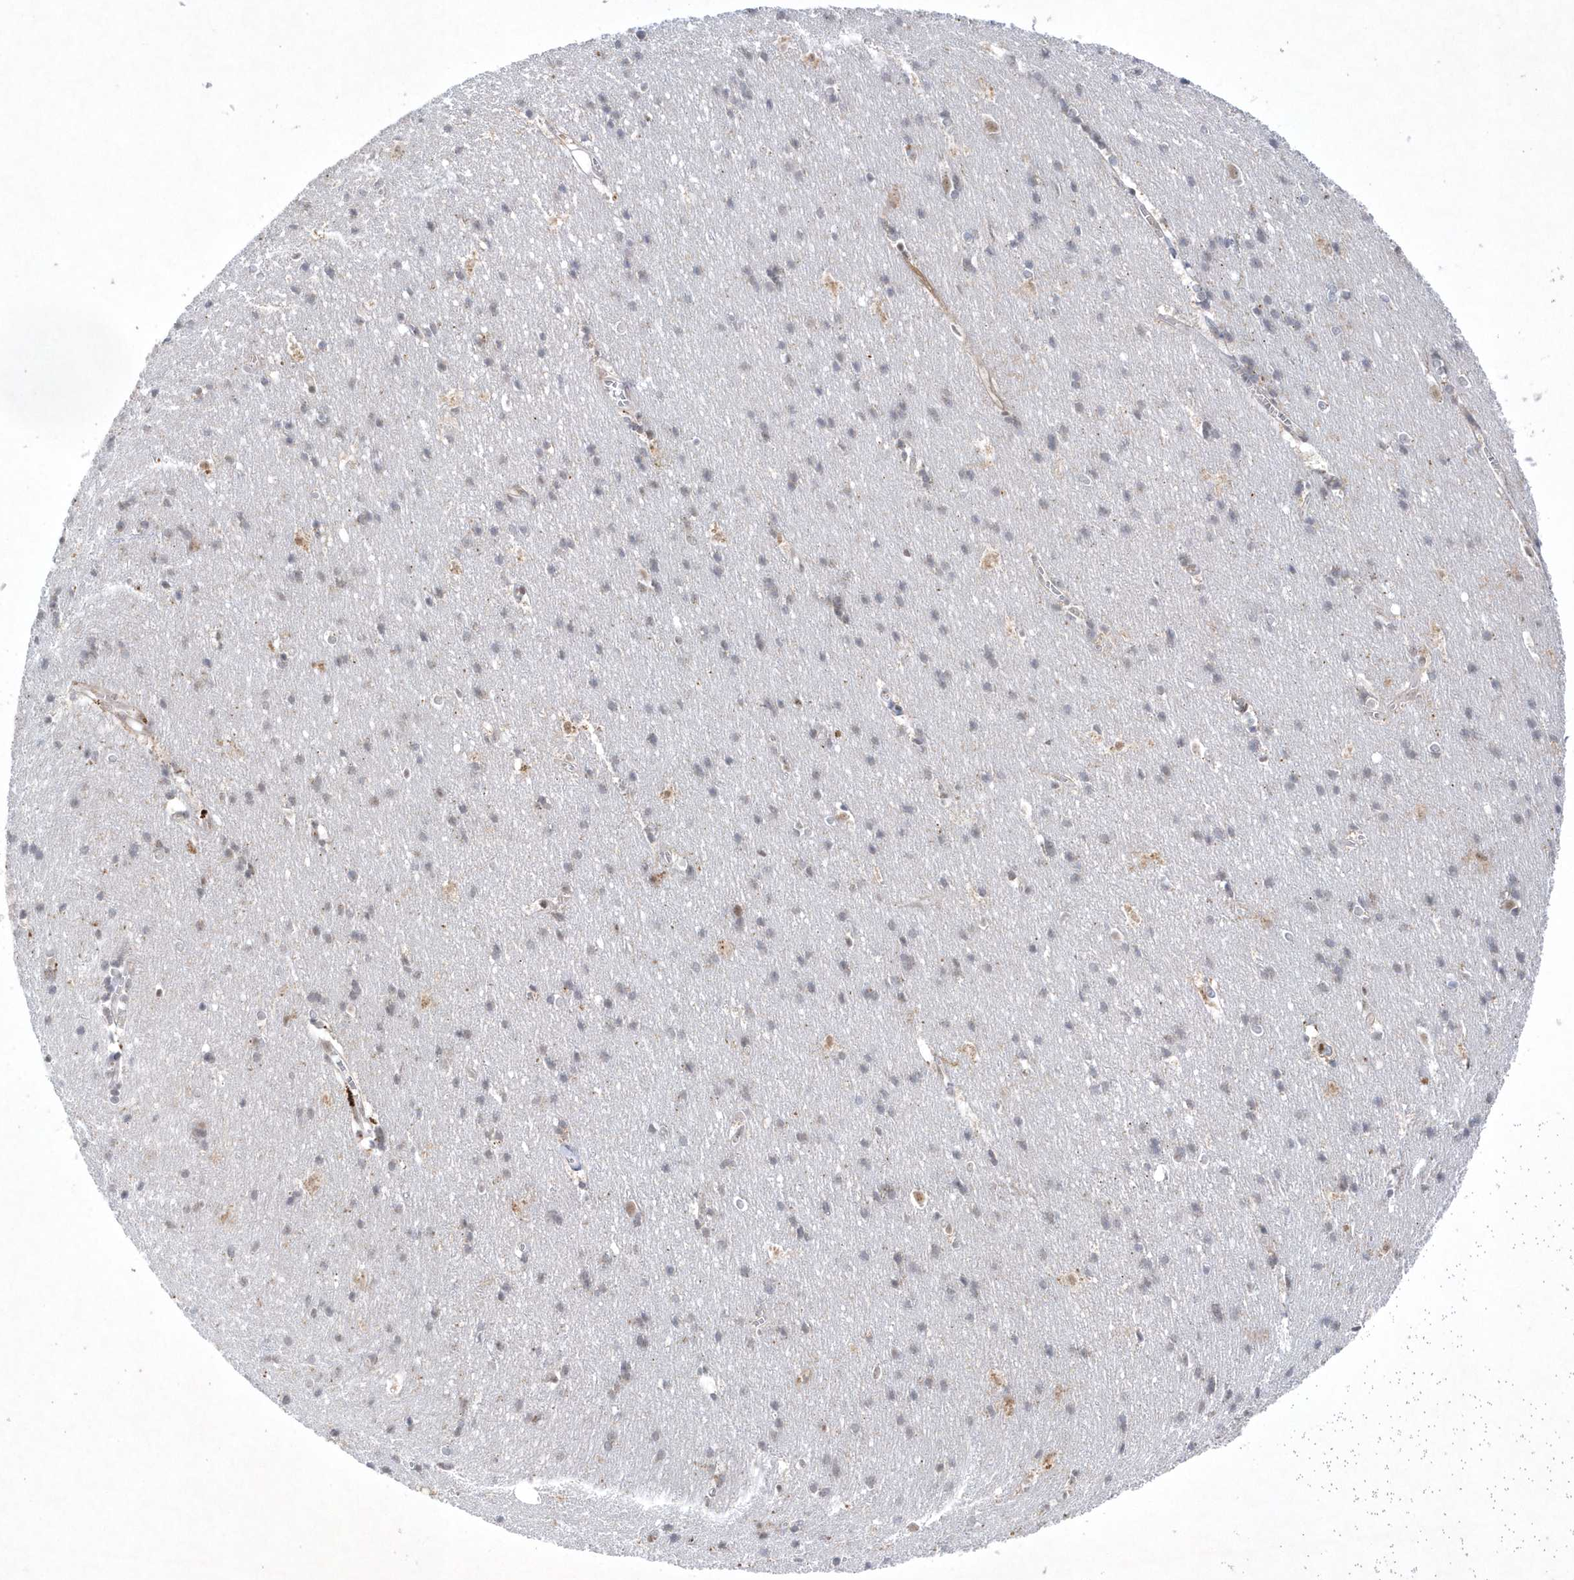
{"staining": {"intensity": "negative", "quantity": "none", "location": "none"}, "tissue": "cerebral cortex", "cell_type": "Endothelial cells", "image_type": "normal", "snomed": [{"axis": "morphology", "description": "Normal tissue, NOS"}, {"axis": "topography", "description": "Cerebral cortex"}], "caption": "IHC of benign cerebral cortex reveals no staining in endothelial cells. (DAB immunohistochemistry, high magnification).", "gene": "CPSF3", "patient": {"sex": "male", "age": 54}}